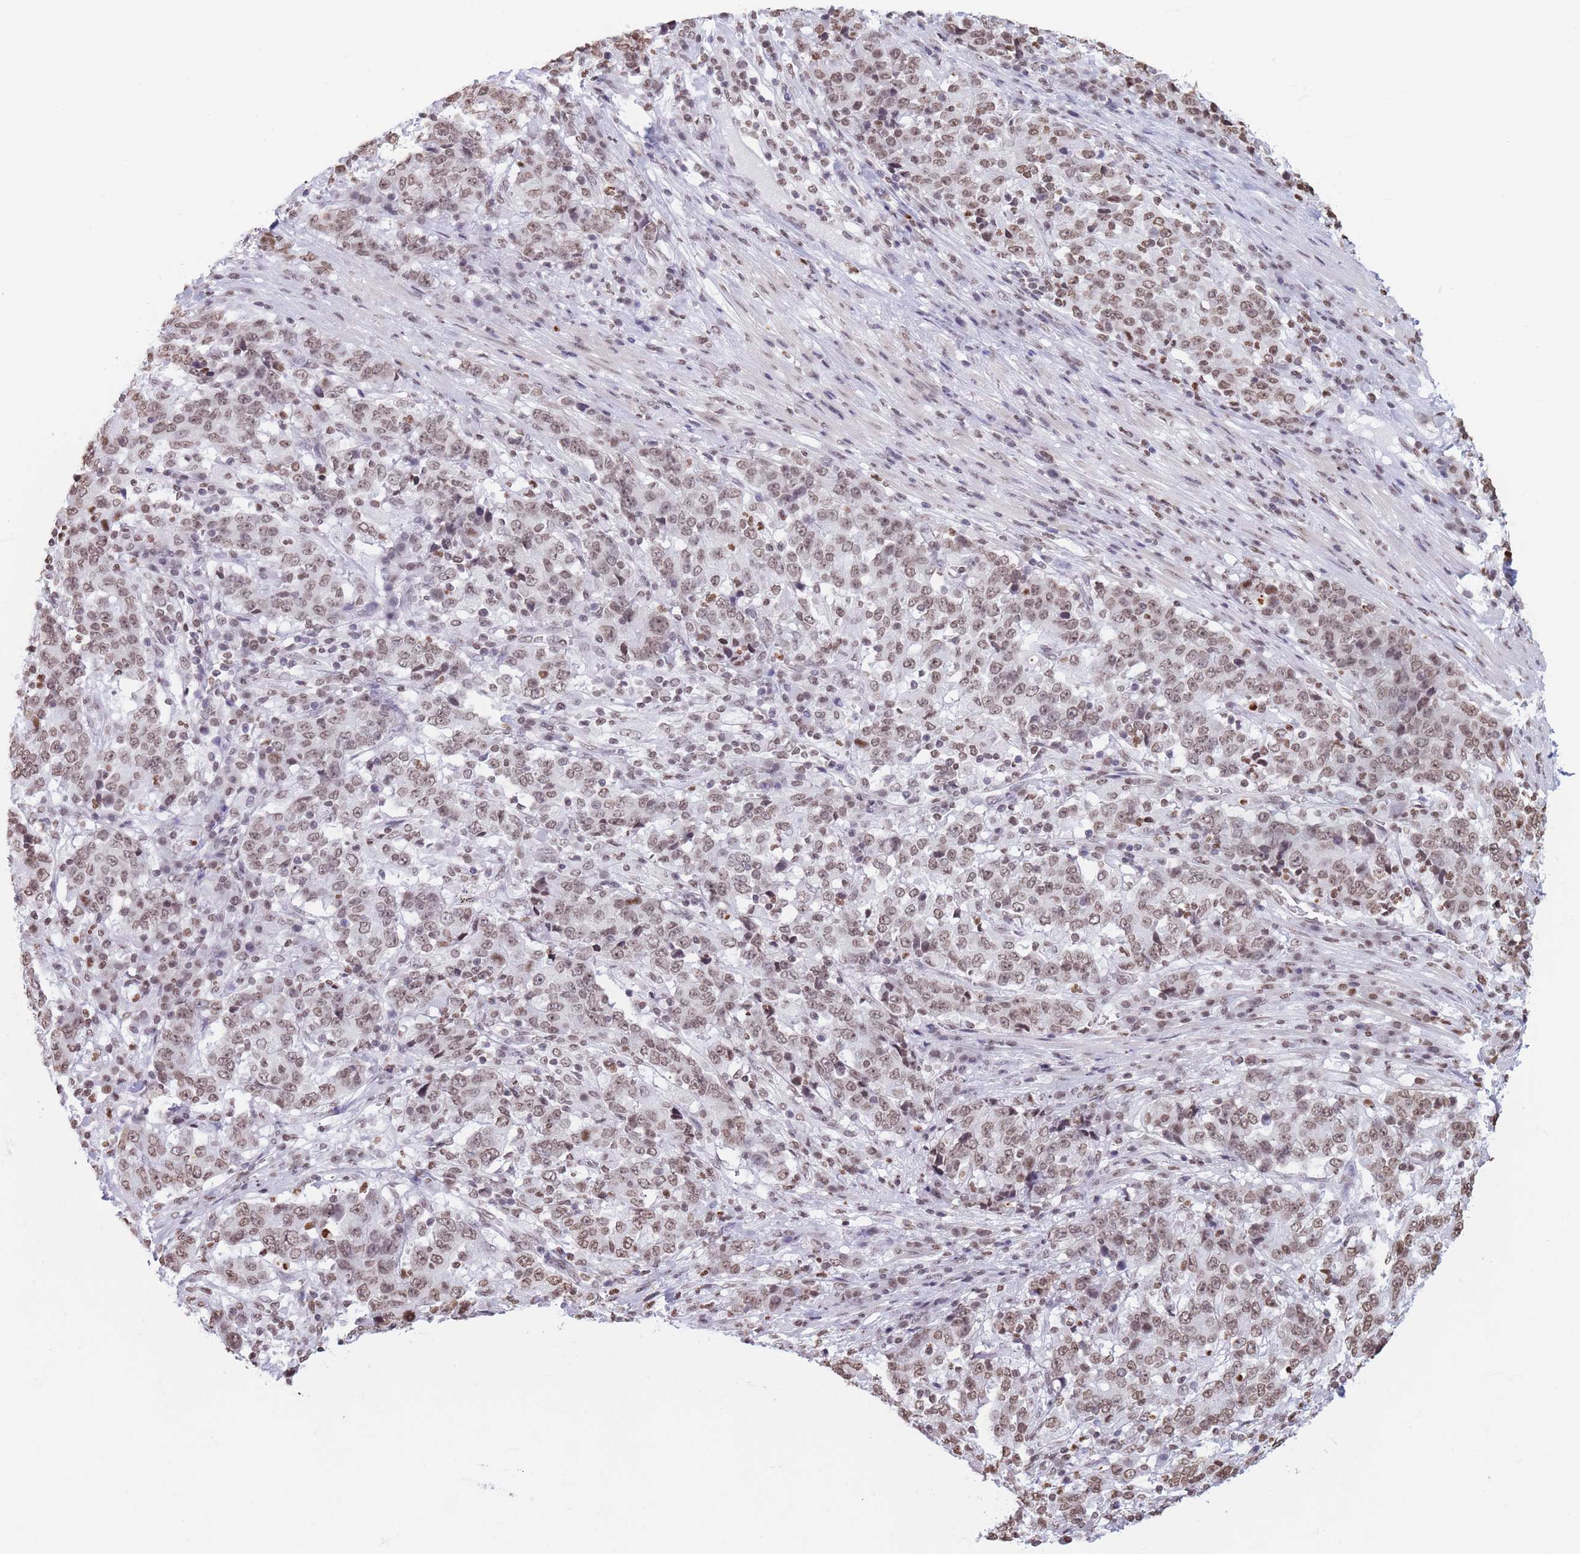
{"staining": {"intensity": "weak", "quantity": ">75%", "location": "nuclear"}, "tissue": "stomach cancer", "cell_type": "Tumor cells", "image_type": "cancer", "snomed": [{"axis": "morphology", "description": "Adenocarcinoma, NOS"}, {"axis": "topography", "description": "Stomach"}], "caption": "This image demonstrates immunohistochemistry (IHC) staining of human stomach cancer (adenocarcinoma), with low weak nuclear expression in about >75% of tumor cells.", "gene": "RYK", "patient": {"sex": "male", "age": 59}}